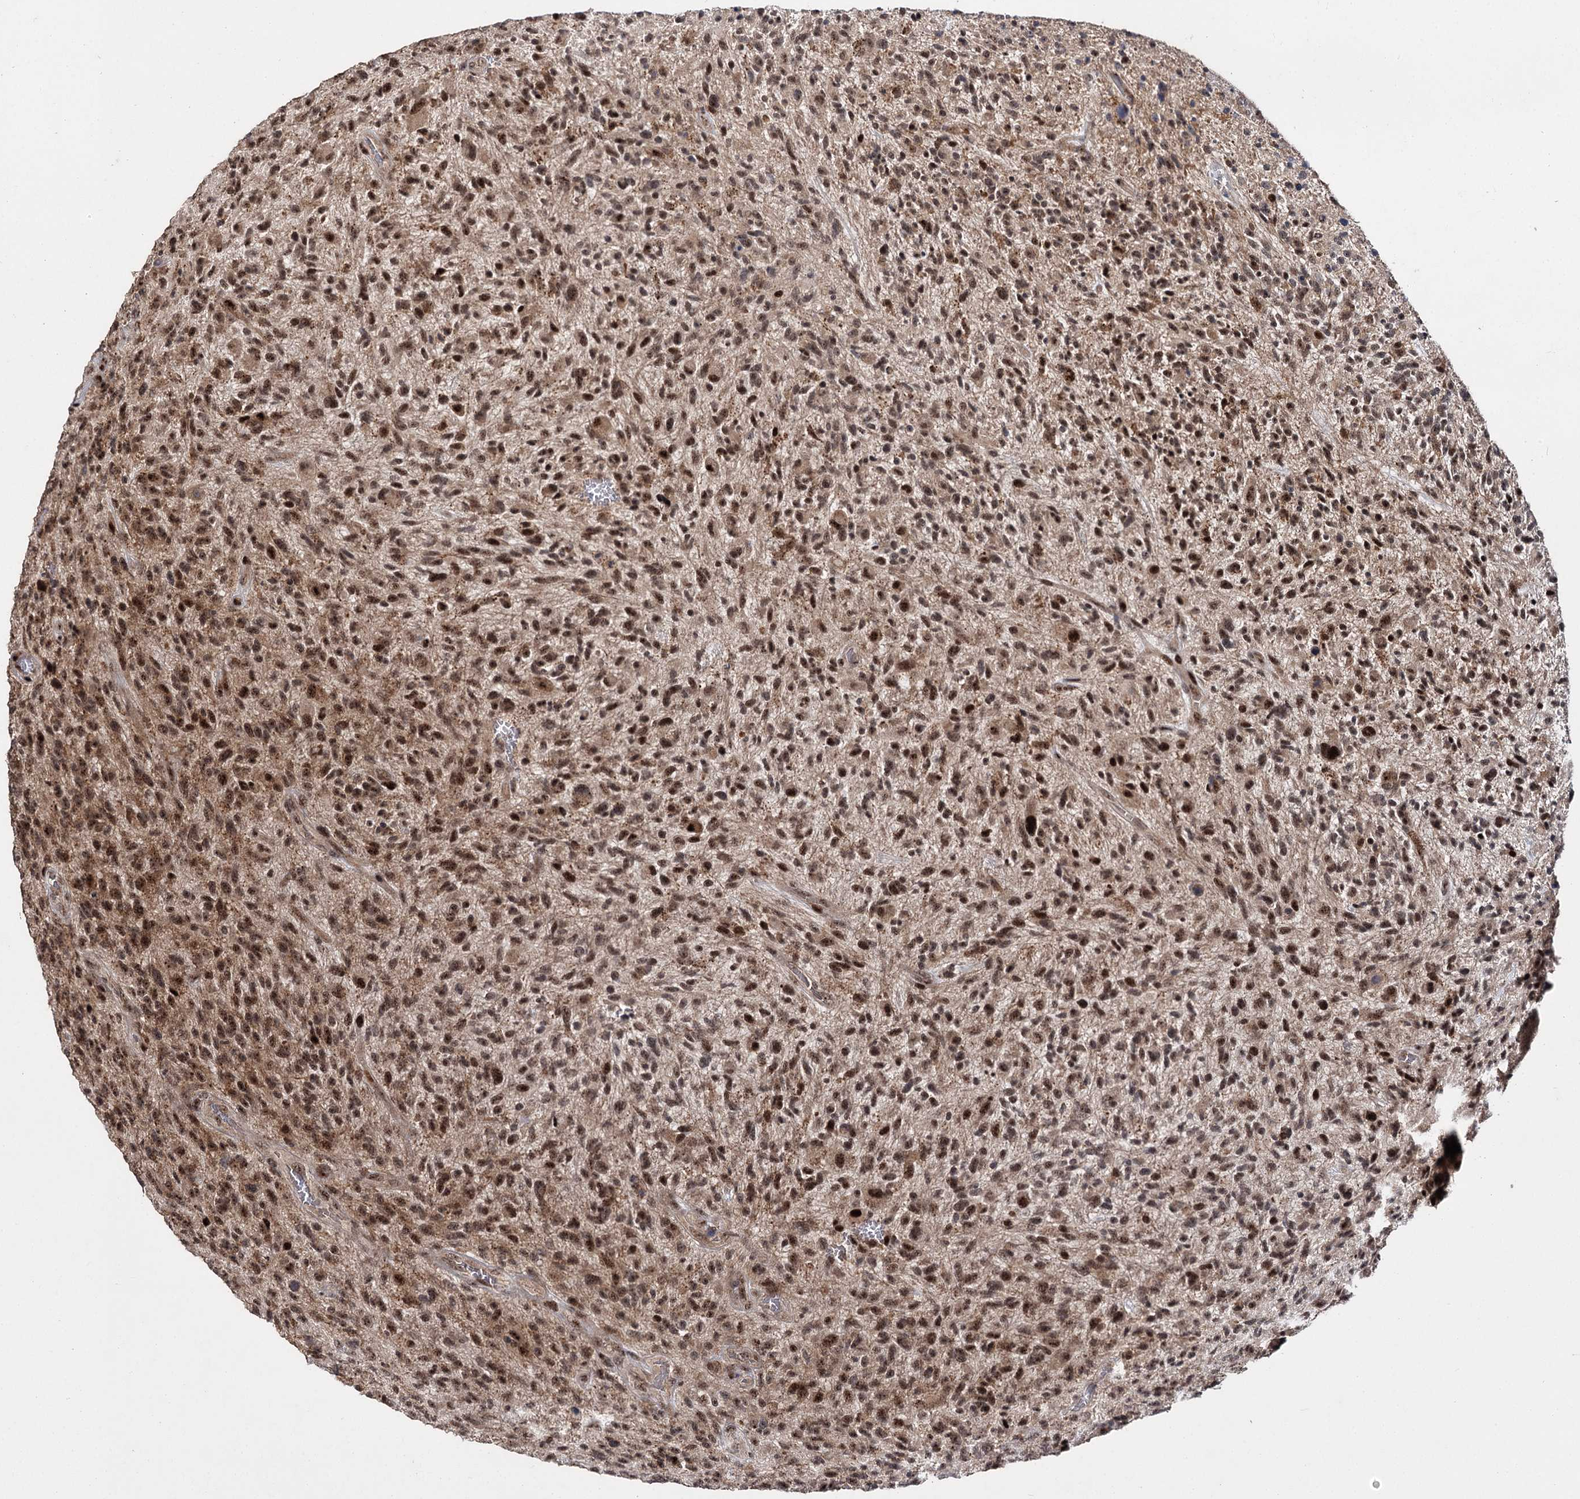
{"staining": {"intensity": "strong", "quantity": ">75%", "location": "cytoplasmic/membranous,nuclear"}, "tissue": "glioma", "cell_type": "Tumor cells", "image_type": "cancer", "snomed": [{"axis": "morphology", "description": "Glioma, malignant, High grade"}, {"axis": "topography", "description": "Brain"}], "caption": "Protein staining shows strong cytoplasmic/membranous and nuclear positivity in about >75% of tumor cells in malignant glioma (high-grade). (IHC, brightfield microscopy, high magnification).", "gene": "MKNK2", "patient": {"sex": "male", "age": 47}}